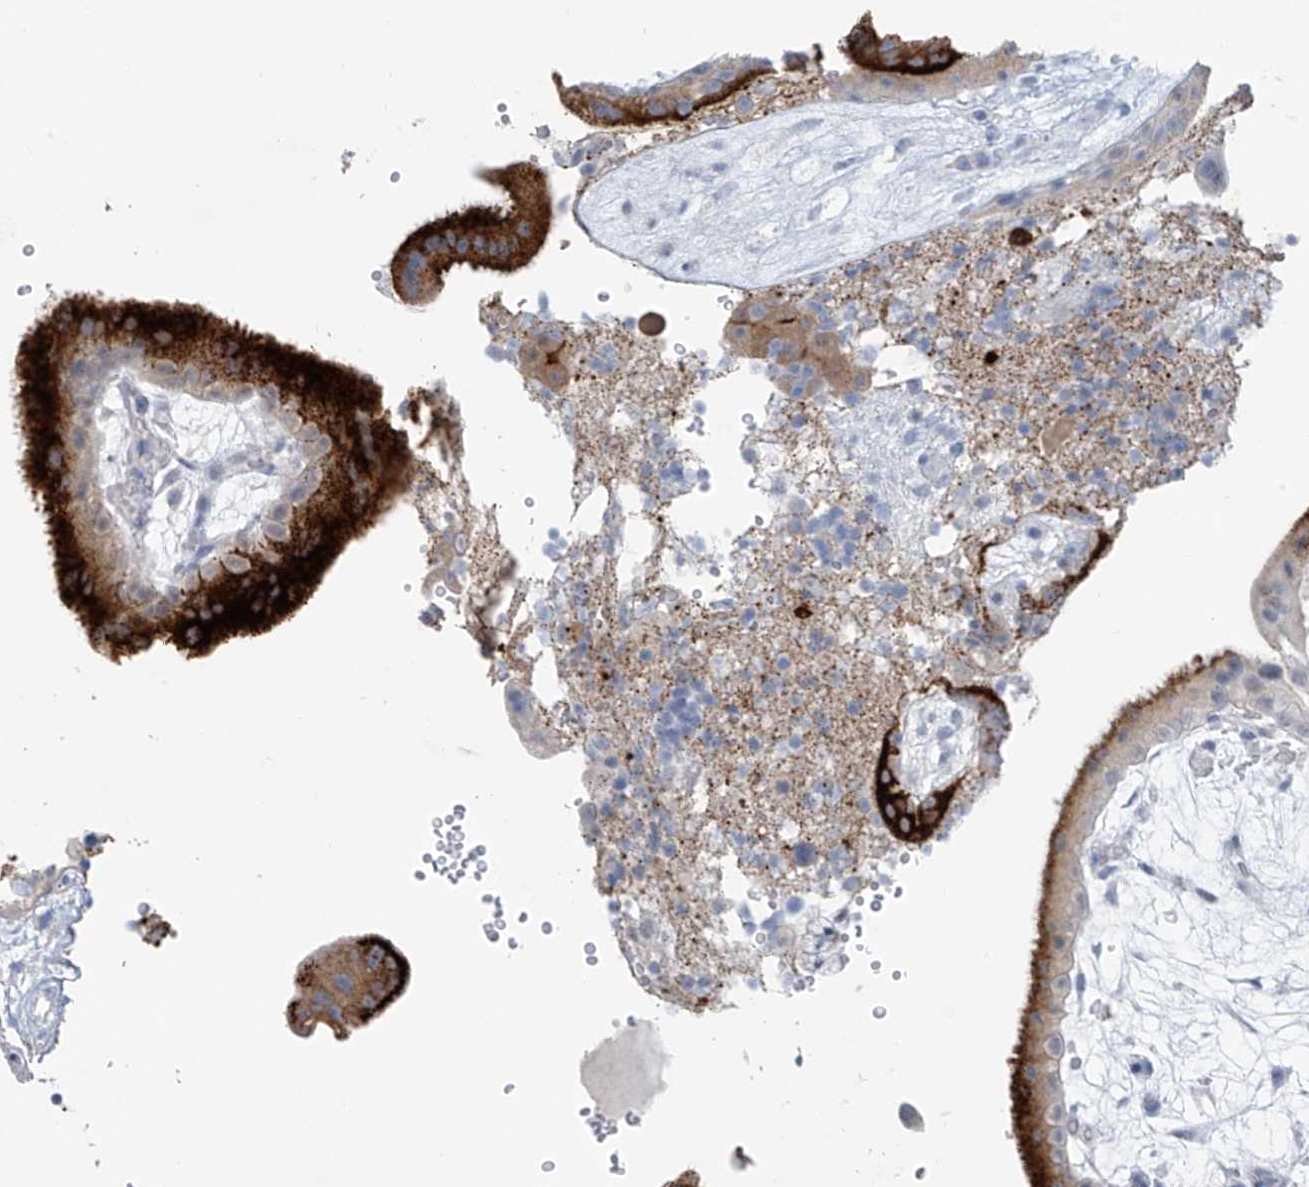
{"staining": {"intensity": "strong", "quantity": "<25%", "location": "cytoplasmic/membranous"}, "tissue": "placenta", "cell_type": "Trophoblastic cells", "image_type": "normal", "snomed": [{"axis": "morphology", "description": "Normal tissue, NOS"}, {"axis": "topography", "description": "Placenta"}], "caption": "Strong cytoplasmic/membranous protein expression is seen in approximately <25% of trophoblastic cells in placenta.", "gene": "ZNF793", "patient": {"sex": "female", "age": 18}}